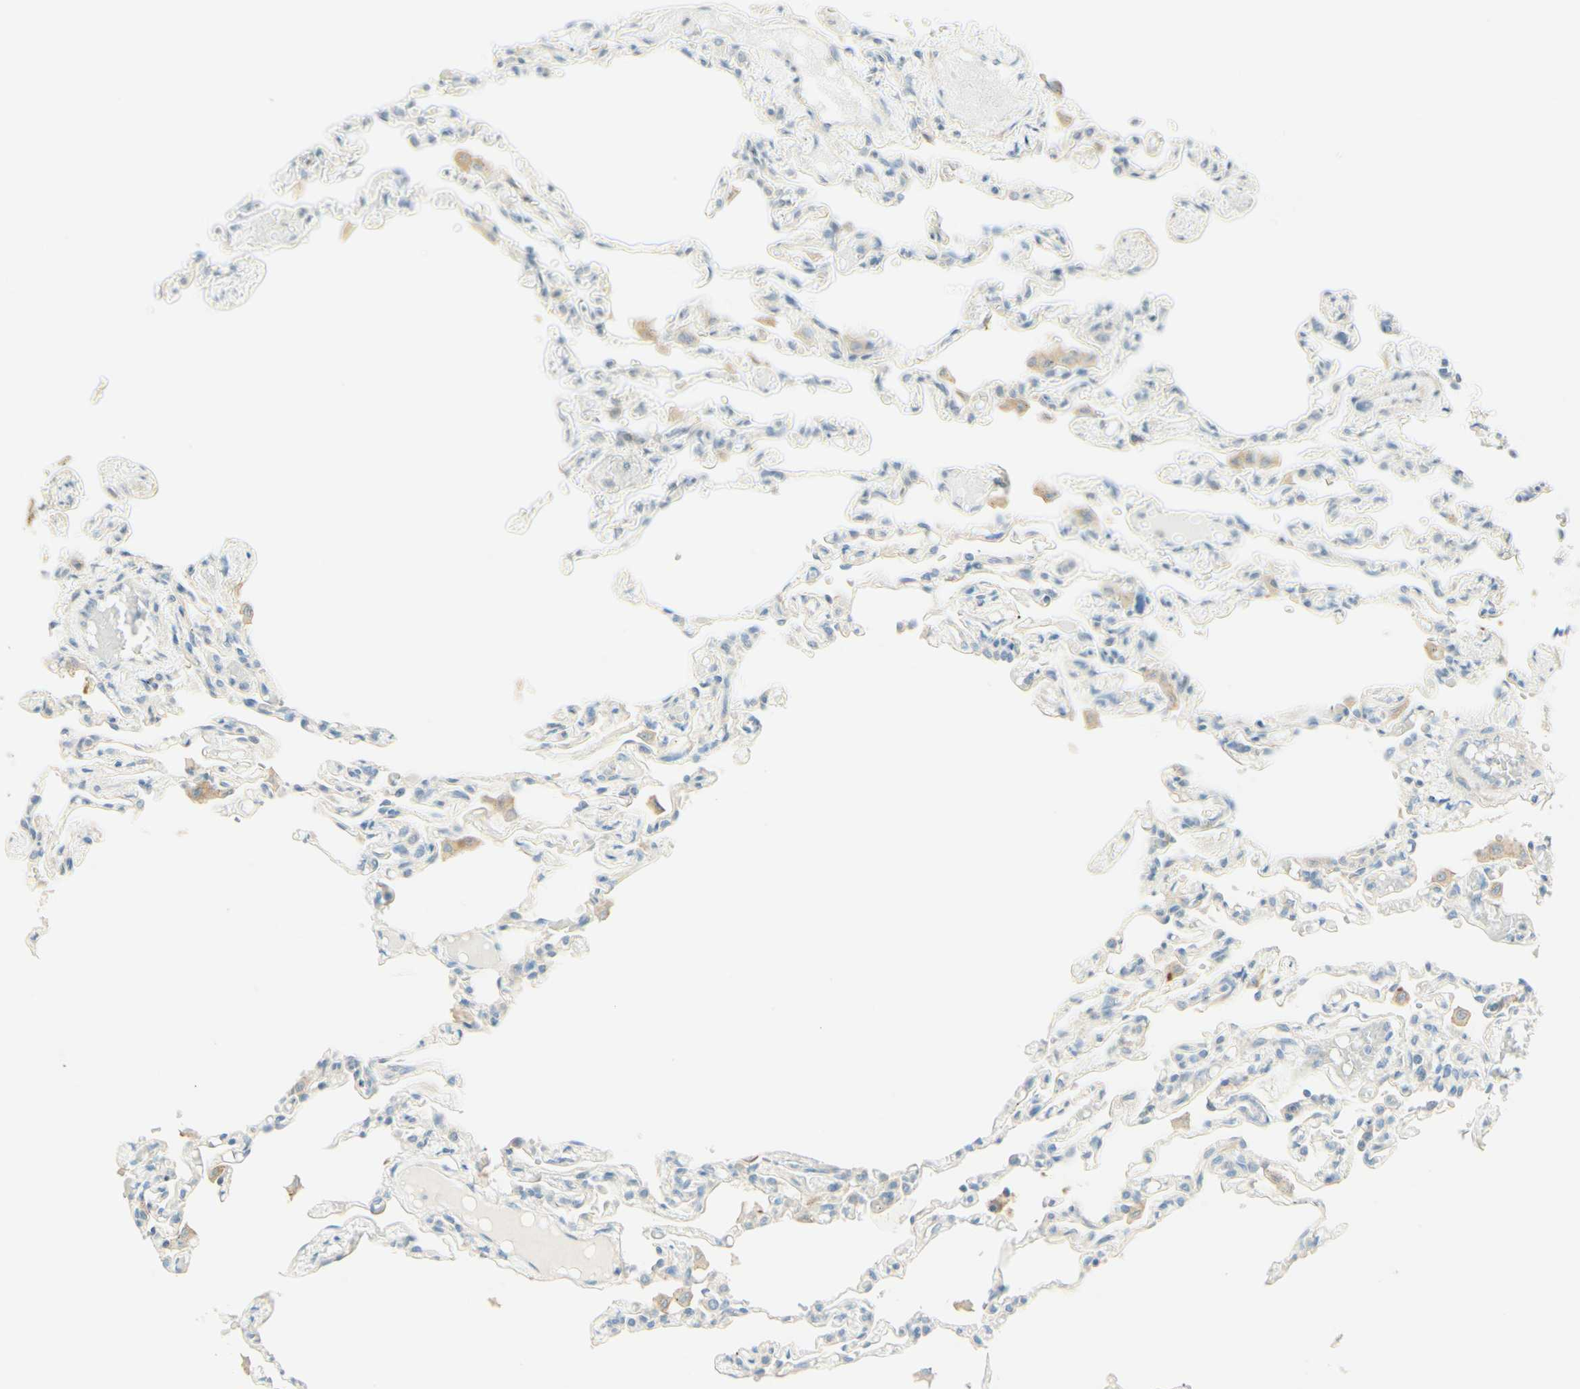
{"staining": {"intensity": "negative", "quantity": "none", "location": "none"}, "tissue": "lung", "cell_type": "Alveolar cells", "image_type": "normal", "snomed": [{"axis": "morphology", "description": "Normal tissue, NOS"}, {"axis": "topography", "description": "Lung"}], "caption": "Immunohistochemistry (IHC) of unremarkable human lung exhibits no positivity in alveolar cells.", "gene": "PROM1", "patient": {"sex": "male", "age": 21}}